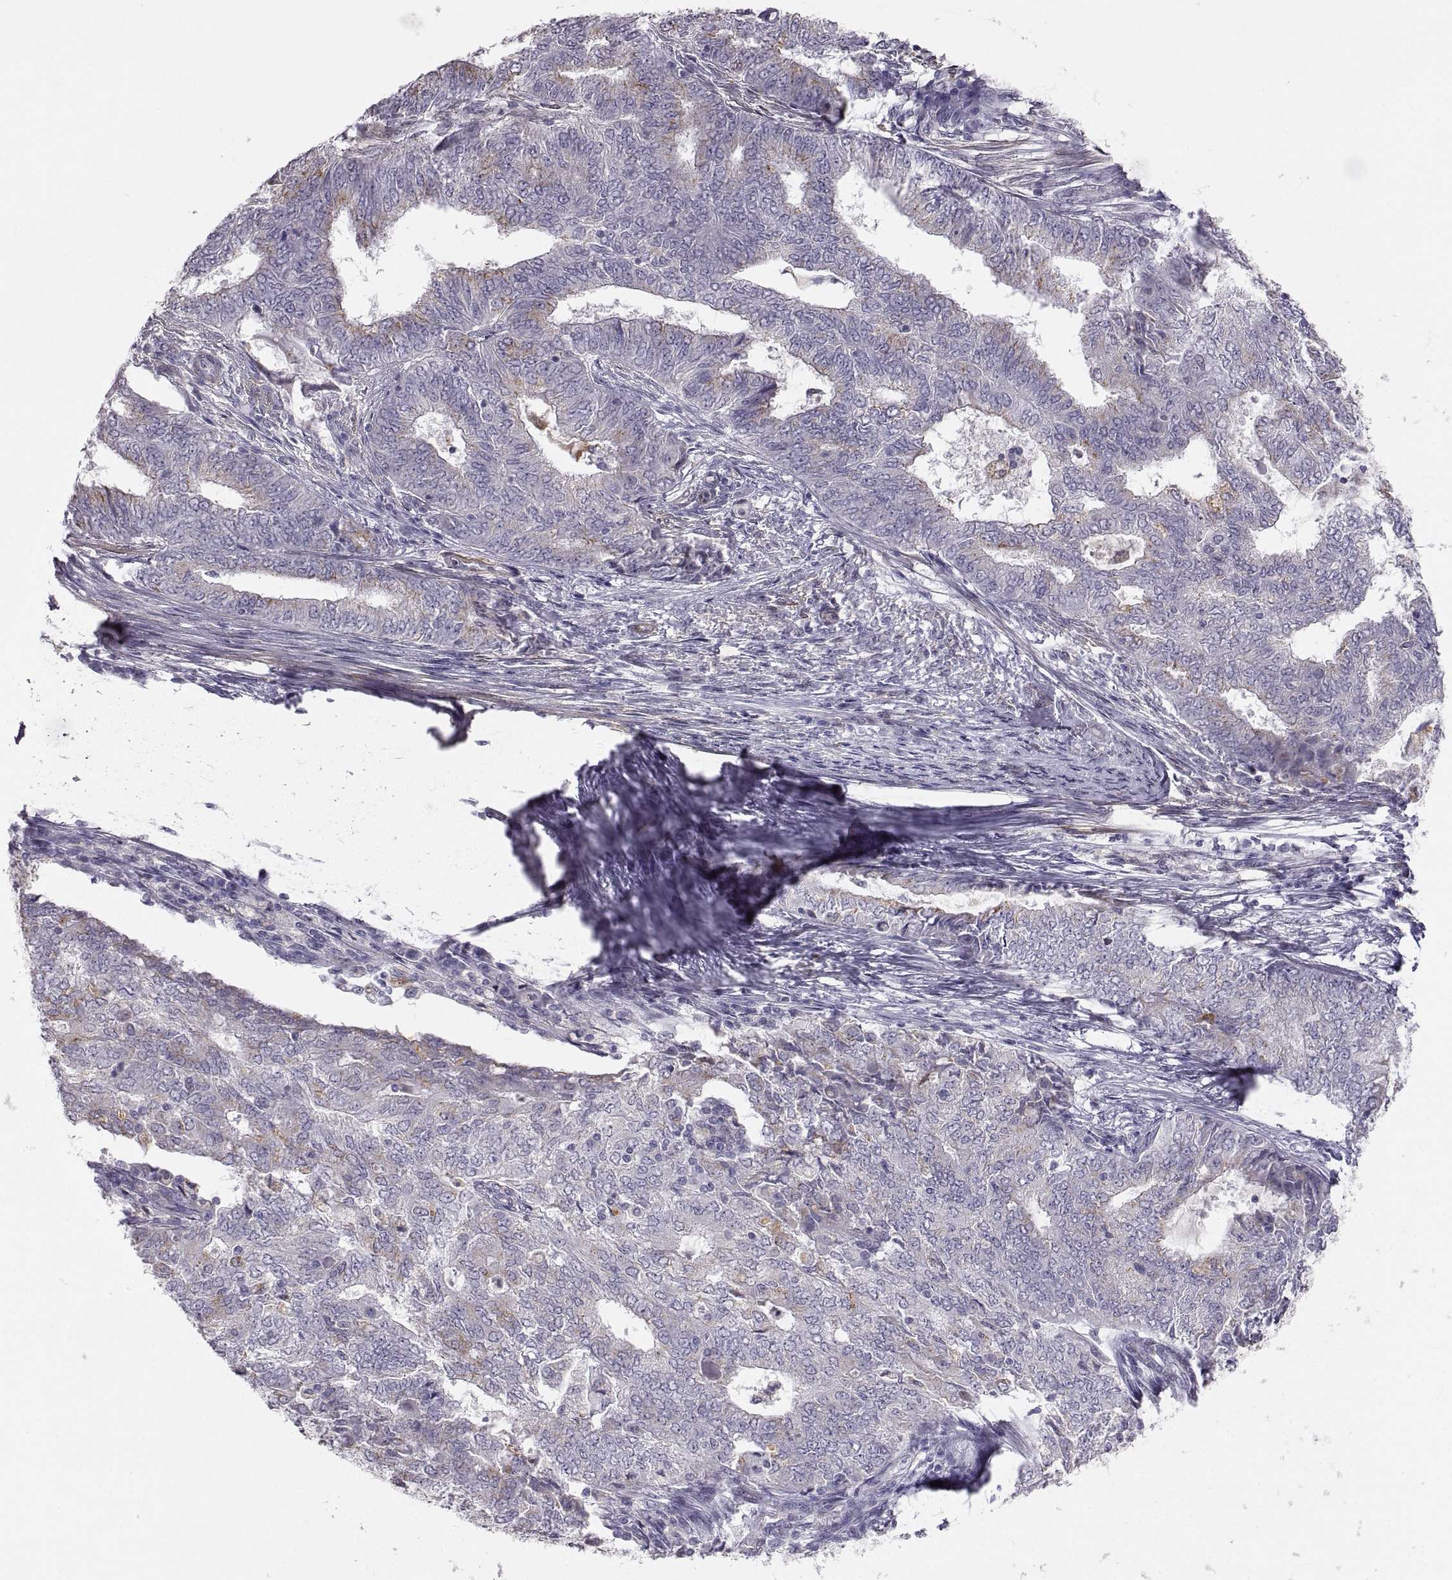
{"staining": {"intensity": "weak", "quantity": "<25%", "location": "cytoplasmic/membranous"}, "tissue": "endometrial cancer", "cell_type": "Tumor cells", "image_type": "cancer", "snomed": [{"axis": "morphology", "description": "Adenocarcinoma, NOS"}, {"axis": "topography", "description": "Endometrium"}], "caption": "This is an IHC micrograph of human endometrial cancer (adenocarcinoma). There is no expression in tumor cells.", "gene": "PGM5", "patient": {"sex": "female", "age": 62}}